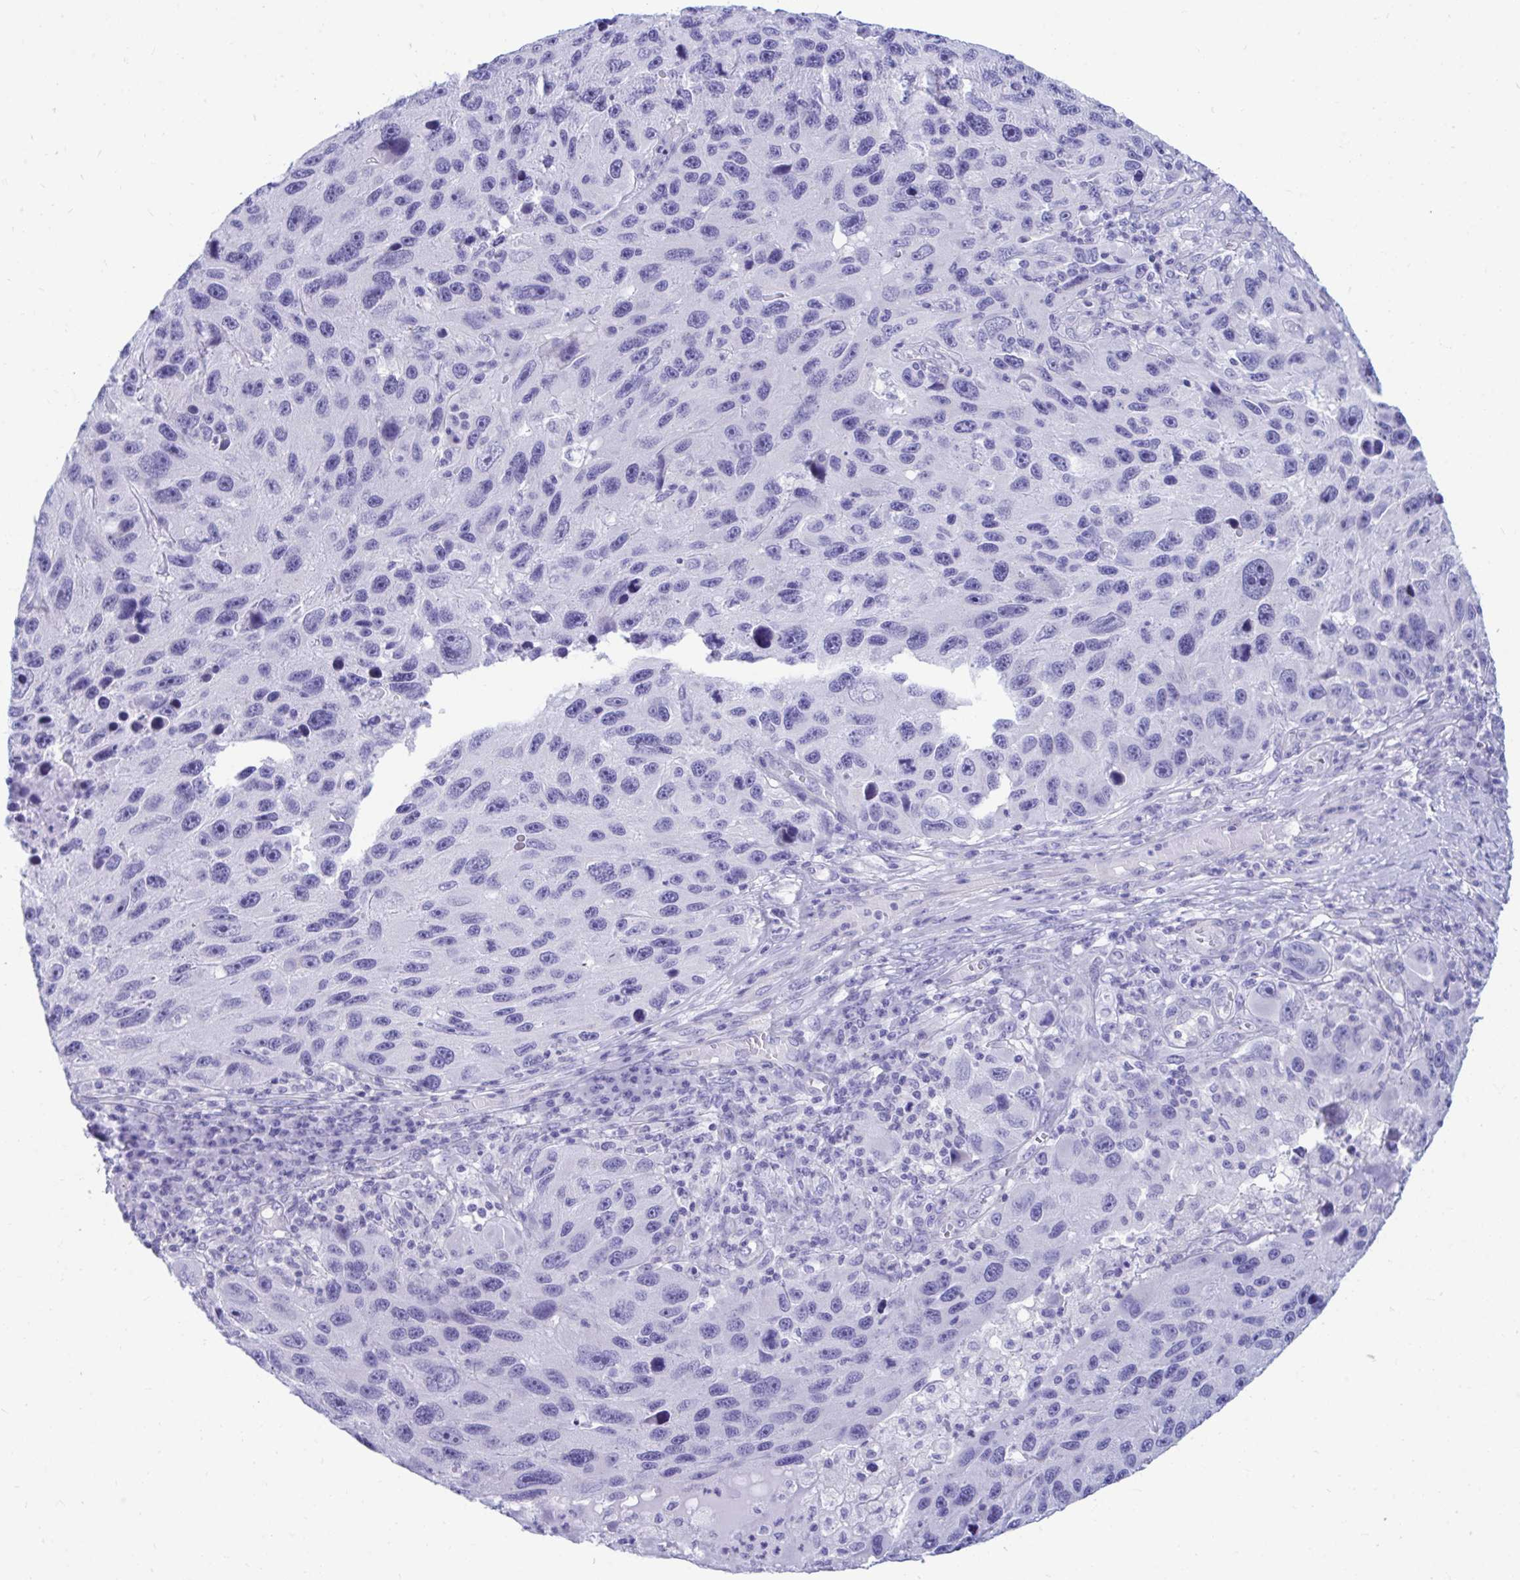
{"staining": {"intensity": "negative", "quantity": "none", "location": "none"}, "tissue": "melanoma", "cell_type": "Tumor cells", "image_type": "cancer", "snomed": [{"axis": "morphology", "description": "Malignant melanoma, NOS"}, {"axis": "topography", "description": "Skin"}], "caption": "DAB immunohistochemical staining of human melanoma displays no significant expression in tumor cells.", "gene": "SHISA8", "patient": {"sex": "male", "age": 53}}